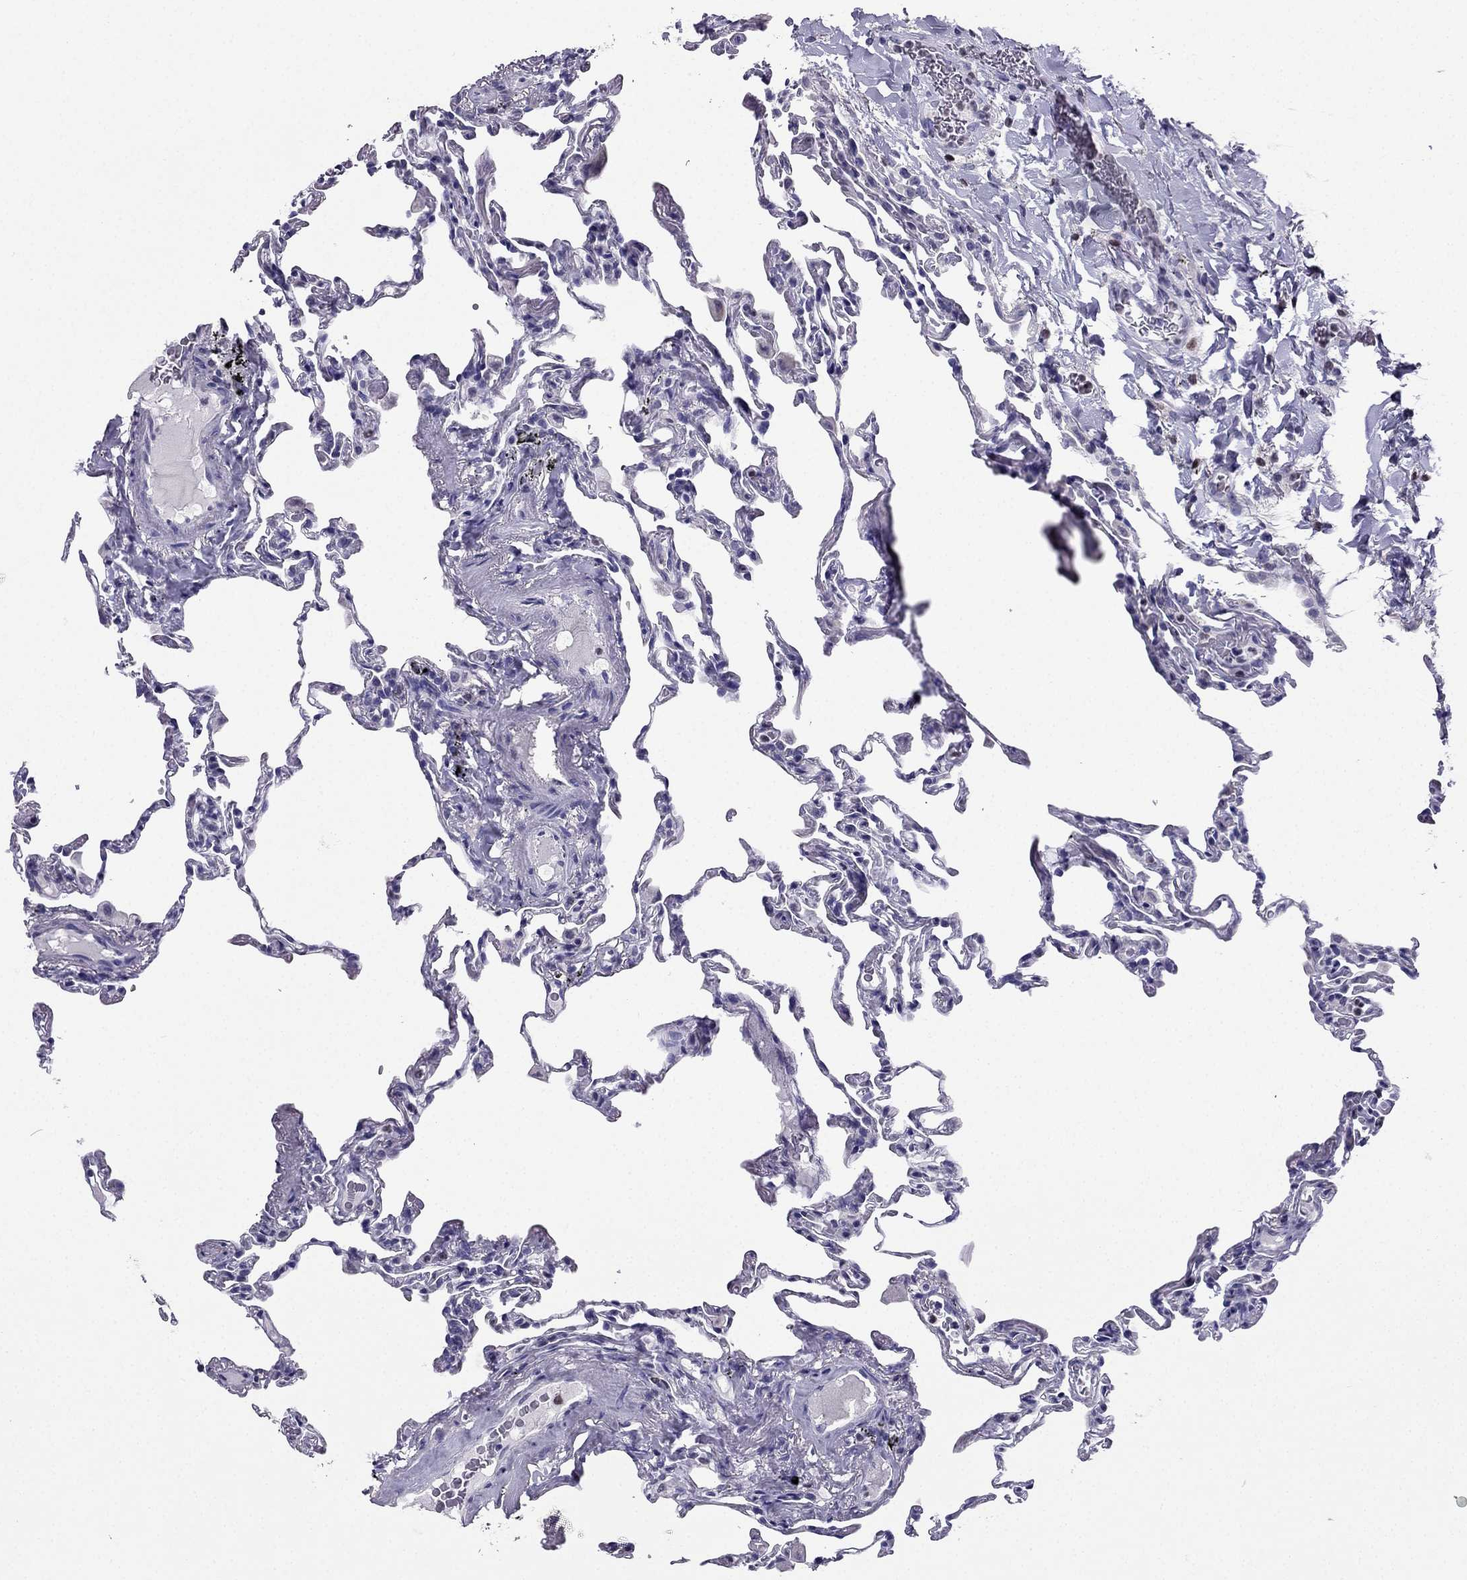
{"staining": {"intensity": "negative", "quantity": "none", "location": "none"}, "tissue": "lung", "cell_type": "Alveolar cells", "image_type": "normal", "snomed": [{"axis": "morphology", "description": "Normal tissue, NOS"}, {"axis": "topography", "description": "Lung"}], "caption": "This is an immunohistochemistry (IHC) photomicrograph of benign lung. There is no expression in alveolar cells.", "gene": "ARID3A", "patient": {"sex": "female", "age": 57}}